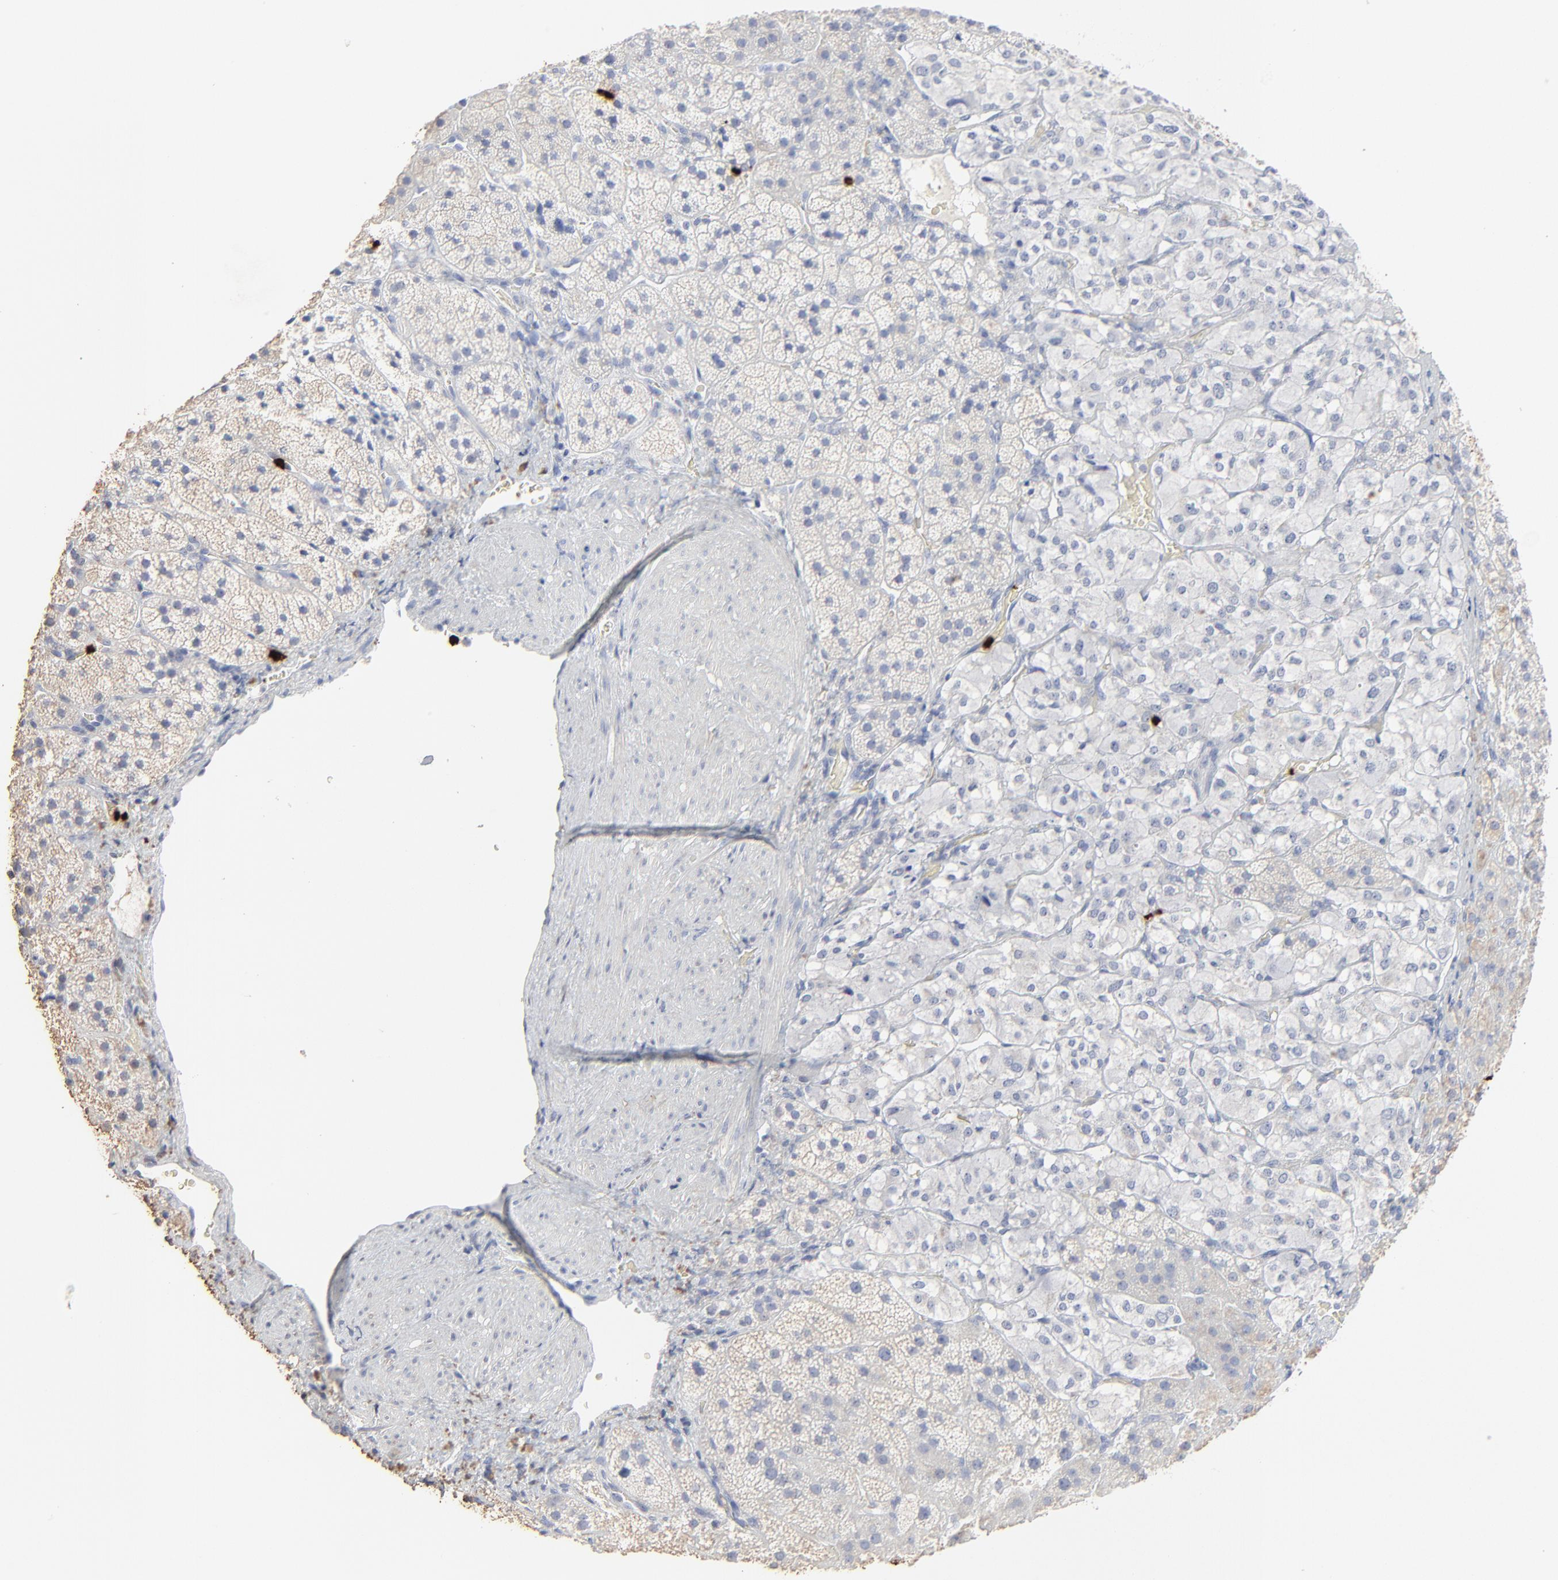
{"staining": {"intensity": "negative", "quantity": "none", "location": "none"}, "tissue": "adrenal gland", "cell_type": "Glandular cells", "image_type": "normal", "snomed": [{"axis": "morphology", "description": "Normal tissue, NOS"}, {"axis": "topography", "description": "Adrenal gland"}], "caption": "There is no significant staining in glandular cells of adrenal gland. The staining is performed using DAB brown chromogen with nuclei counter-stained in using hematoxylin.", "gene": "LCN2", "patient": {"sex": "female", "age": 44}}